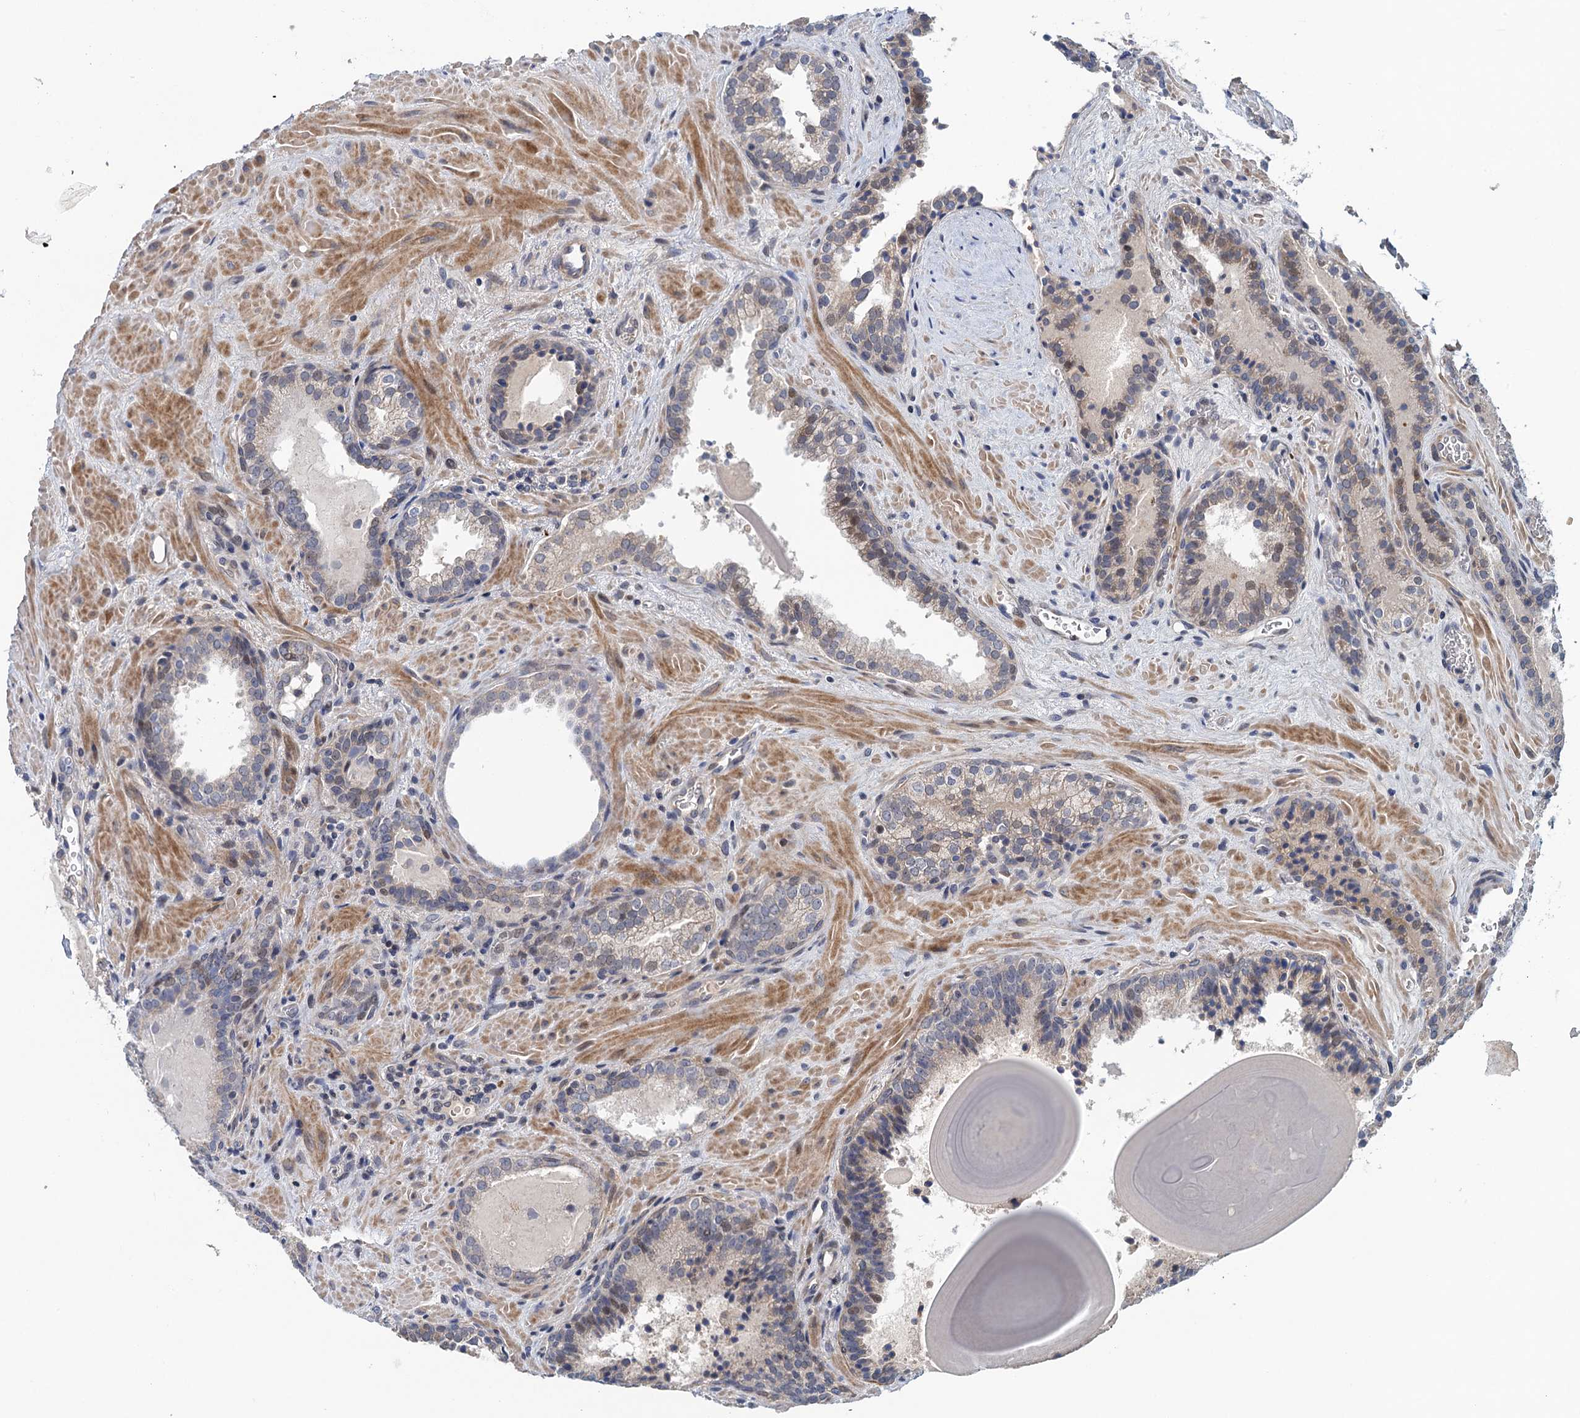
{"staining": {"intensity": "negative", "quantity": "none", "location": "none"}, "tissue": "prostate cancer", "cell_type": "Tumor cells", "image_type": "cancer", "snomed": [{"axis": "morphology", "description": "Adenocarcinoma, High grade"}, {"axis": "topography", "description": "Prostate"}], "caption": "The immunohistochemistry (IHC) image has no significant positivity in tumor cells of prostate high-grade adenocarcinoma tissue.", "gene": "MDM1", "patient": {"sex": "male", "age": 66}}